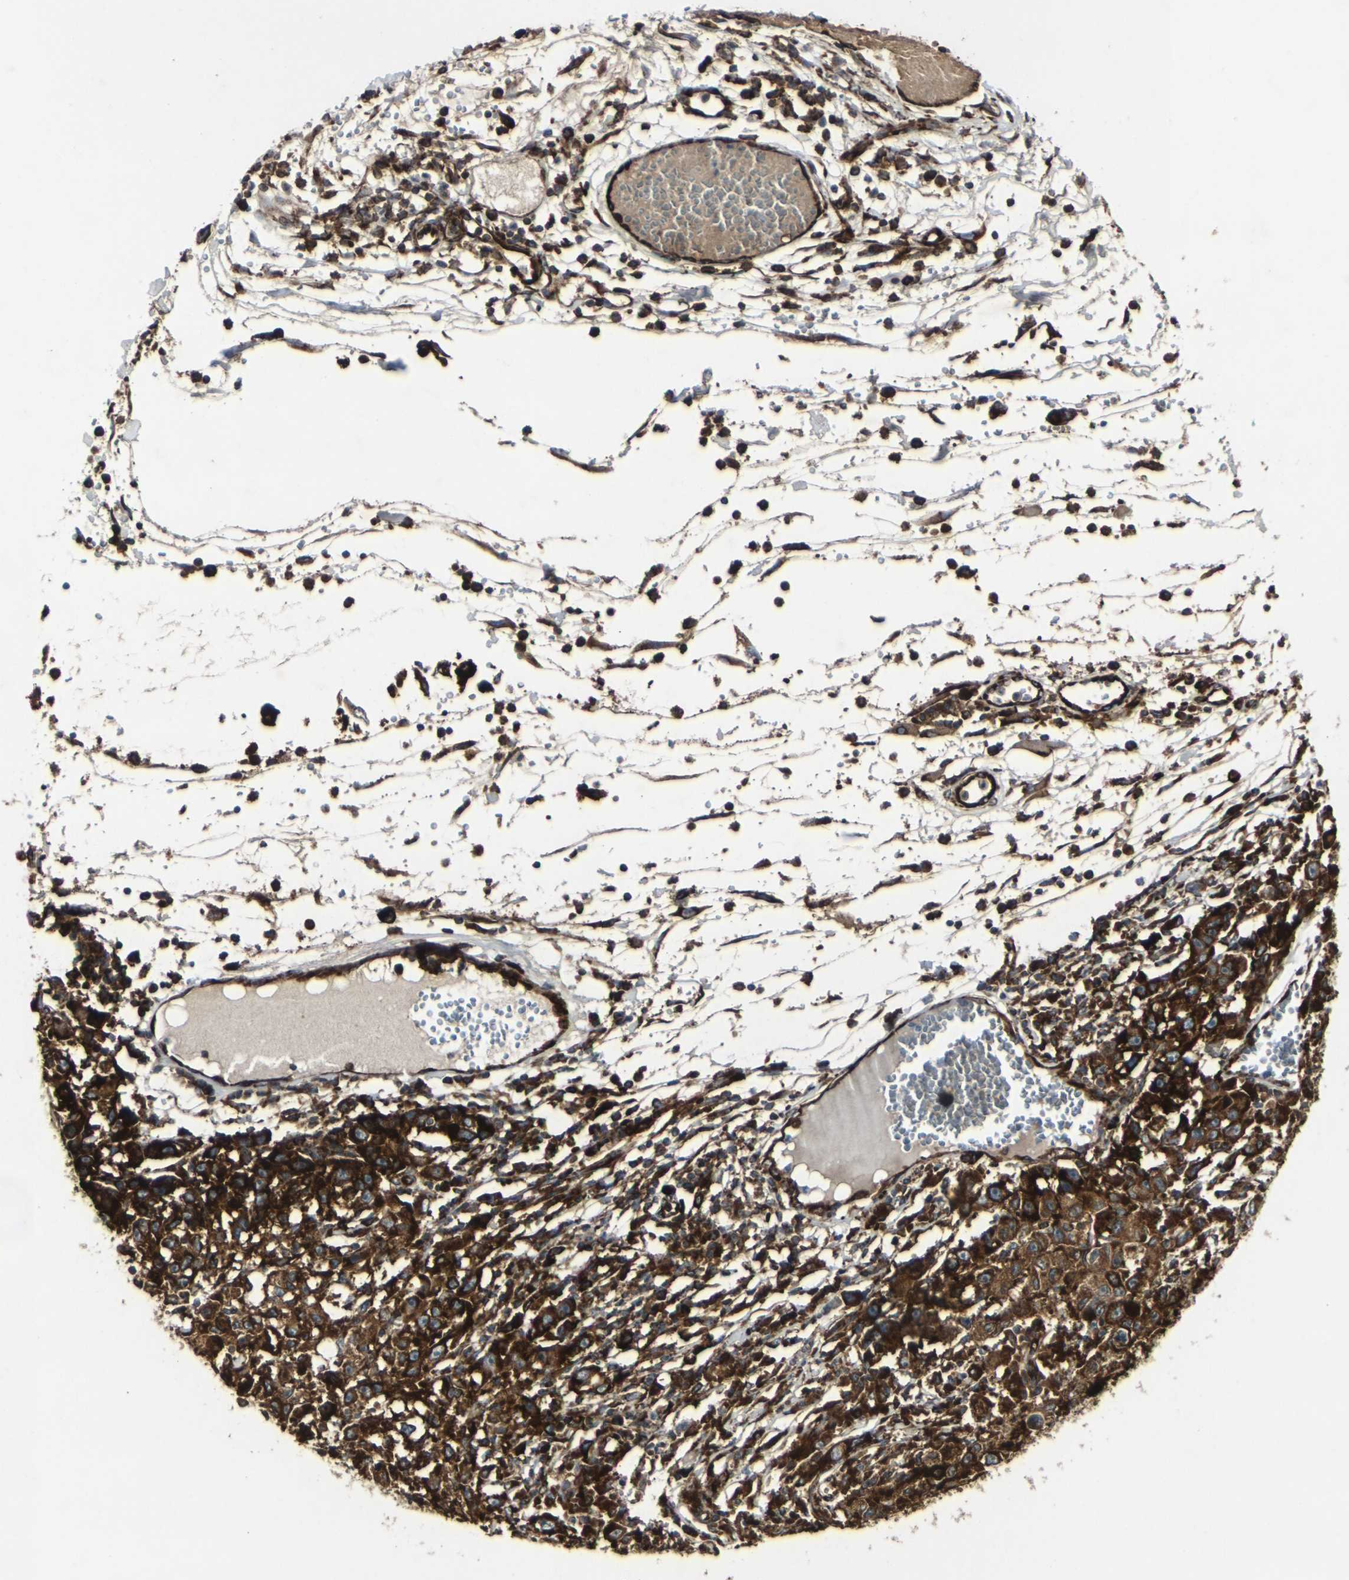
{"staining": {"intensity": "strong", "quantity": ">75%", "location": "cytoplasmic/membranous"}, "tissue": "melanoma", "cell_type": "Tumor cells", "image_type": "cancer", "snomed": [{"axis": "morphology", "description": "Malignant melanoma in situ"}, {"axis": "morphology", "description": "Malignant melanoma, NOS"}, {"axis": "topography", "description": "Skin"}], "caption": "Immunohistochemistry image of neoplastic tissue: melanoma stained using immunohistochemistry displays high levels of strong protein expression localized specifically in the cytoplasmic/membranous of tumor cells, appearing as a cytoplasmic/membranous brown color.", "gene": "MARCHF2", "patient": {"sex": "female", "age": 88}}